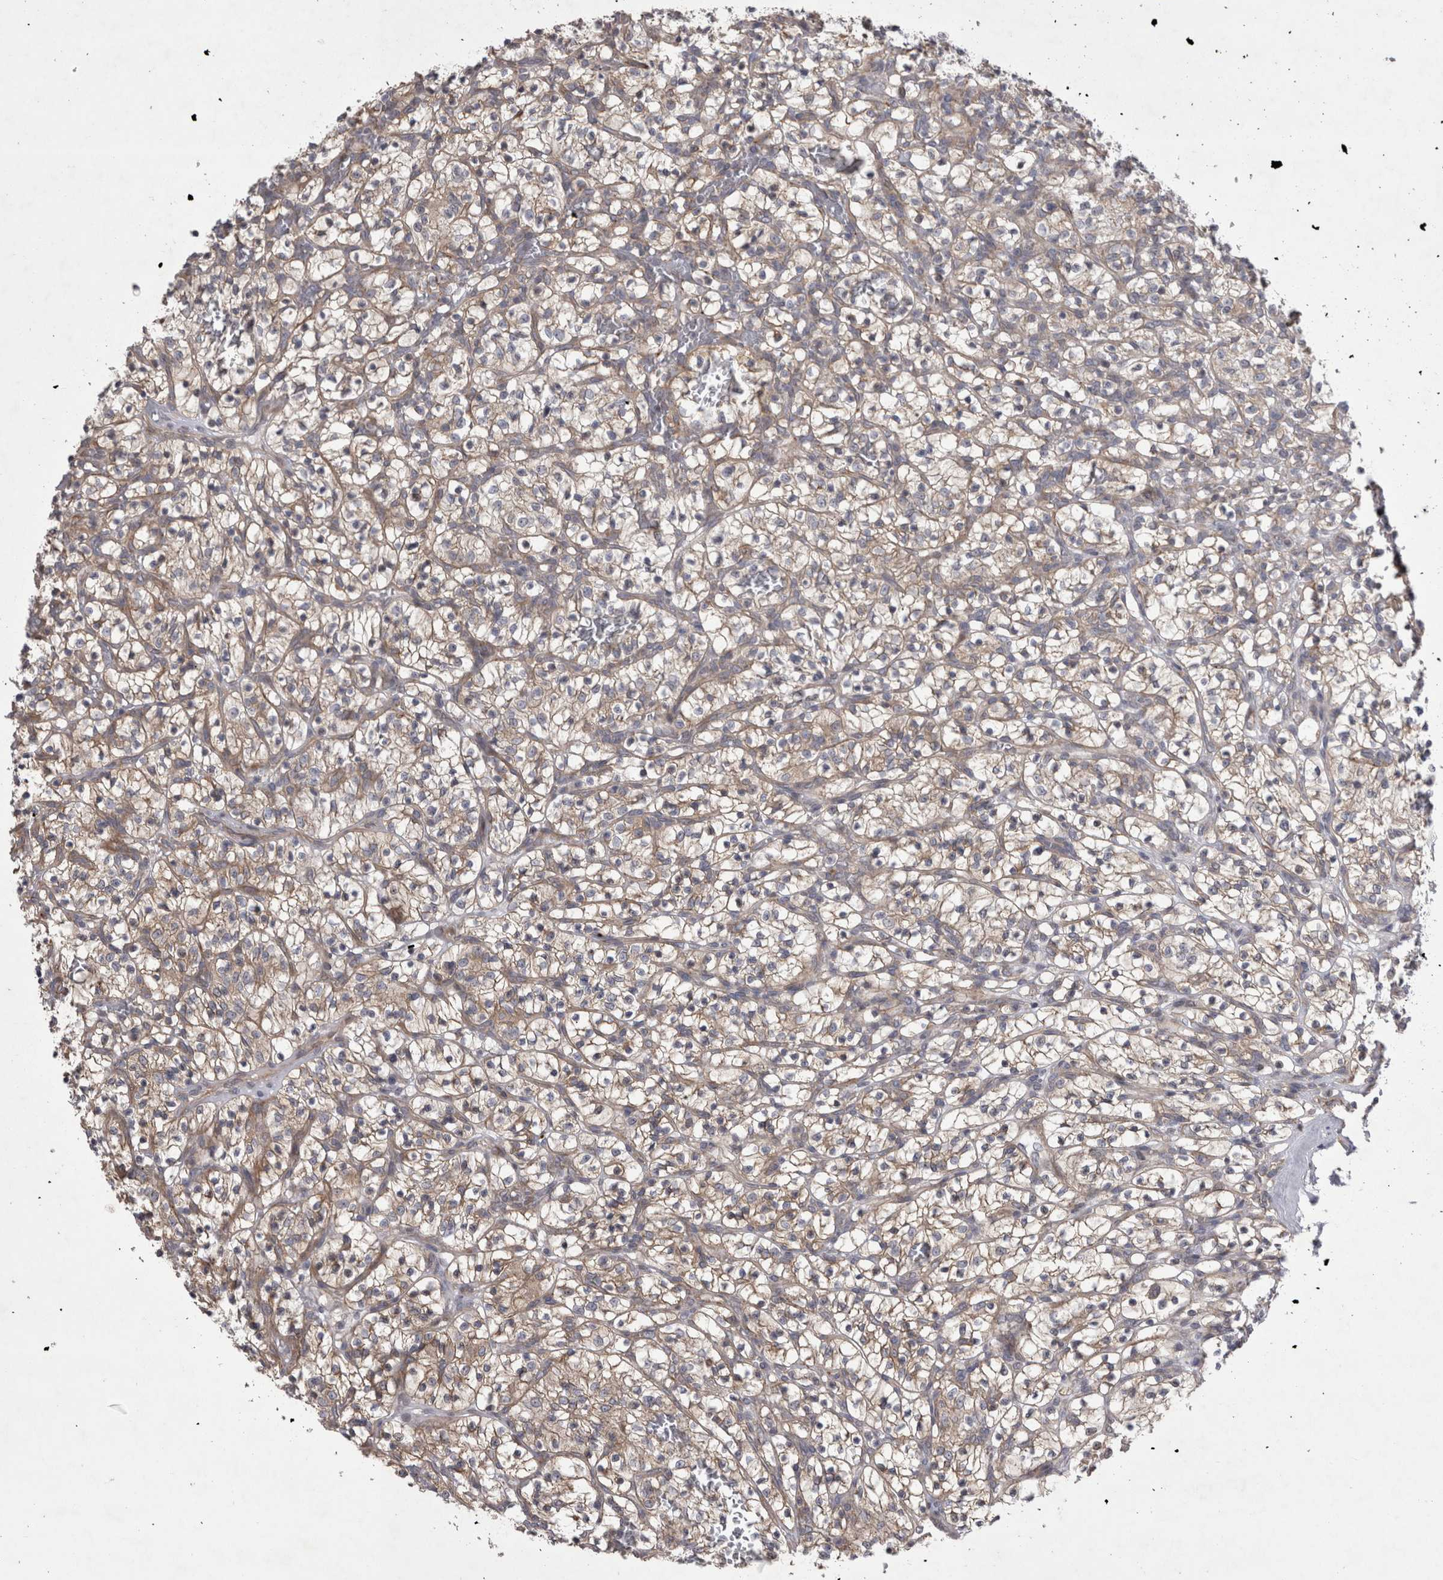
{"staining": {"intensity": "weak", "quantity": "25%-75%", "location": "cytoplasmic/membranous"}, "tissue": "renal cancer", "cell_type": "Tumor cells", "image_type": "cancer", "snomed": [{"axis": "morphology", "description": "Adenocarcinoma, NOS"}, {"axis": "topography", "description": "Kidney"}], "caption": "A micrograph of human renal cancer stained for a protein reveals weak cytoplasmic/membranous brown staining in tumor cells.", "gene": "TSPOAP1", "patient": {"sex": "female", "age": 57}}